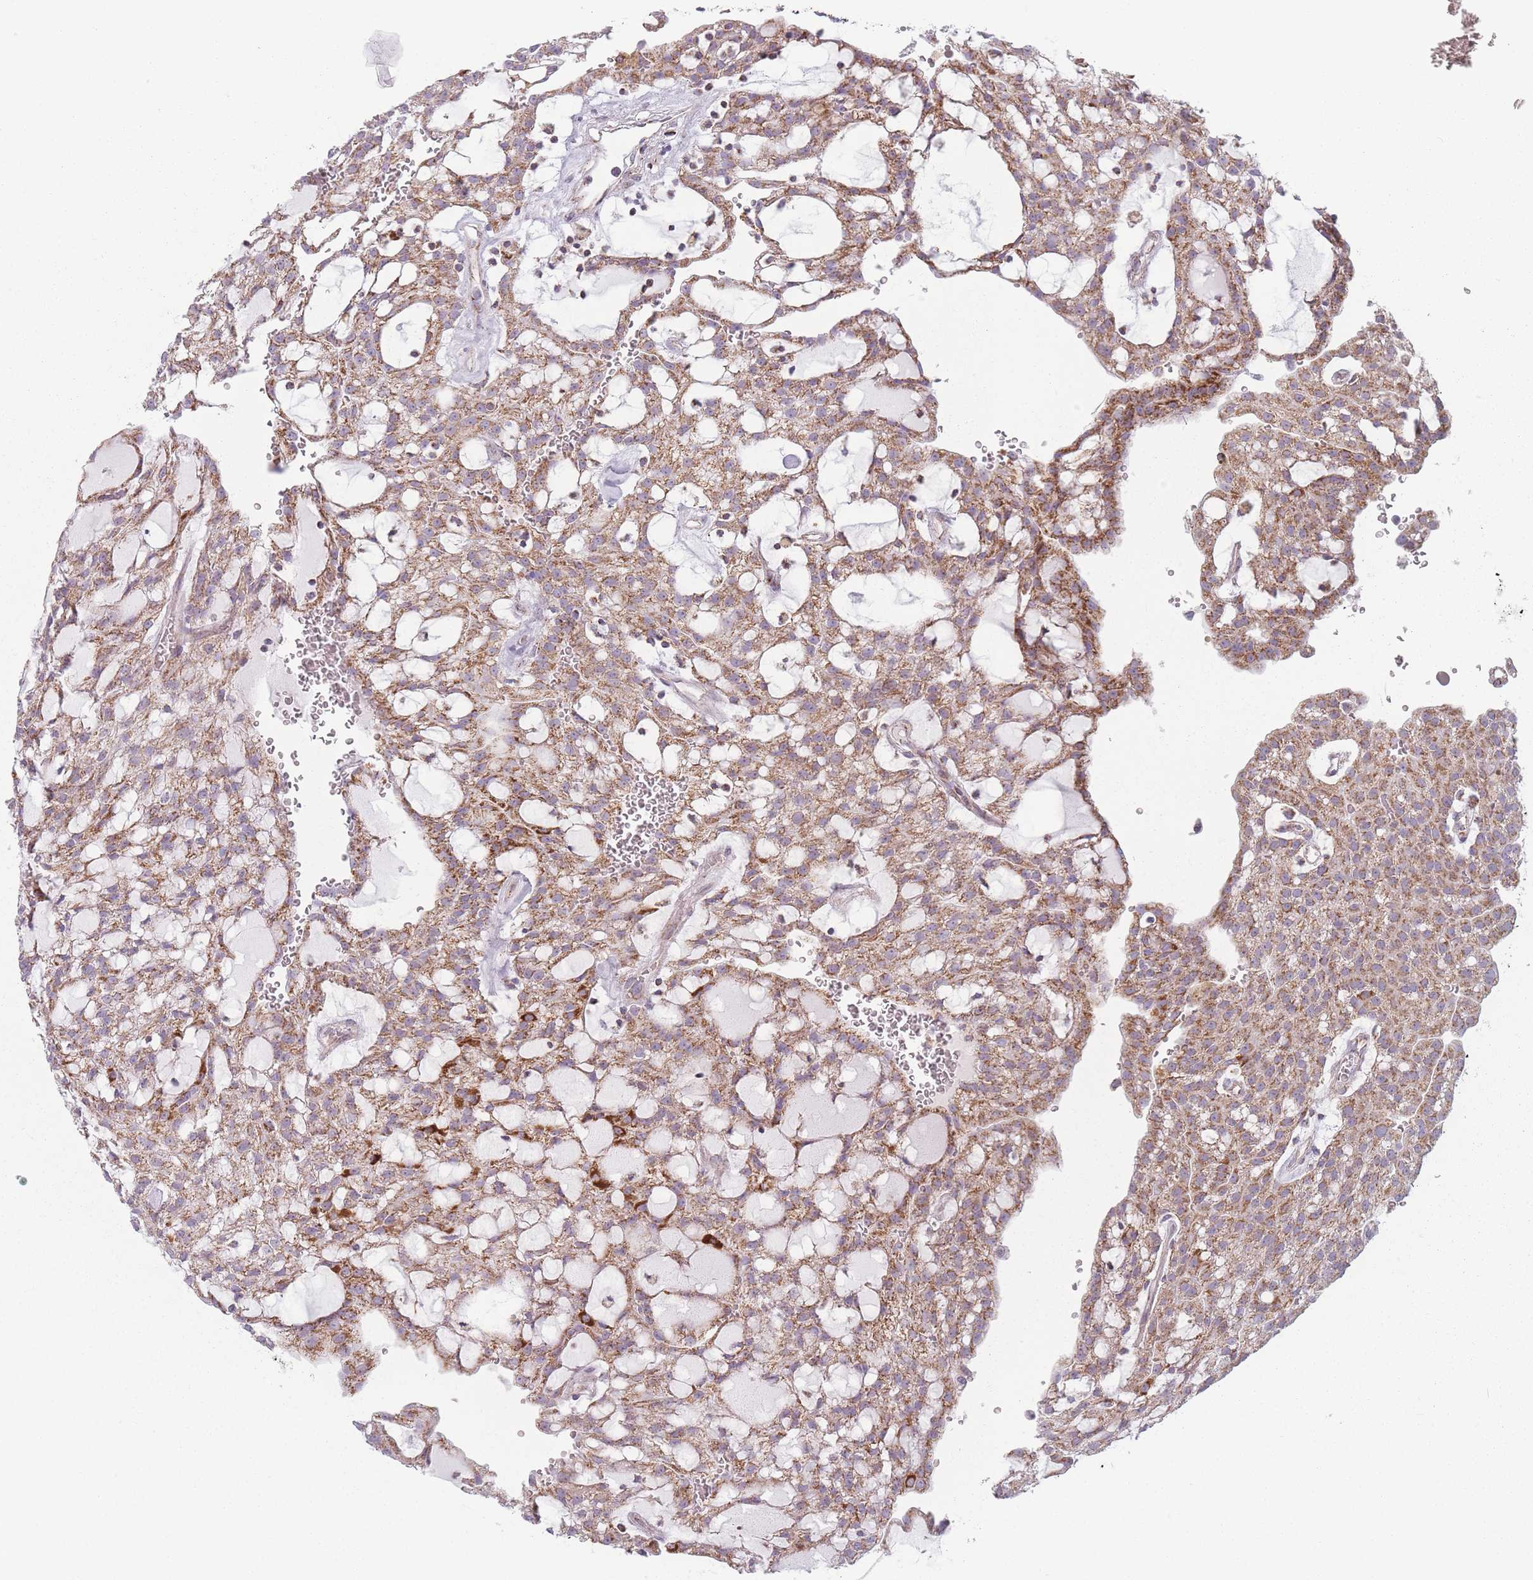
{"staining": {"intensity": "moderate", "quantity": ">75%", "location": "cytoplasmic/membranous"}, "tissue": "renal cancer", "cell_type": "Tumor cells", "image_type": "cancer", "snomed": [{"axis": "morphology", "description": "Adenocarcinoma, NOS"}, {"axis": "topography", "description": "Kidney"}], "caption": "Tumor cells show medium levels of moderate cytoplasmic/membranous positivity in about >75% of cells in human renal adenocarcinoma.", "gene": "DCHS1", "patient": {"sex": "male", "age": 63}}